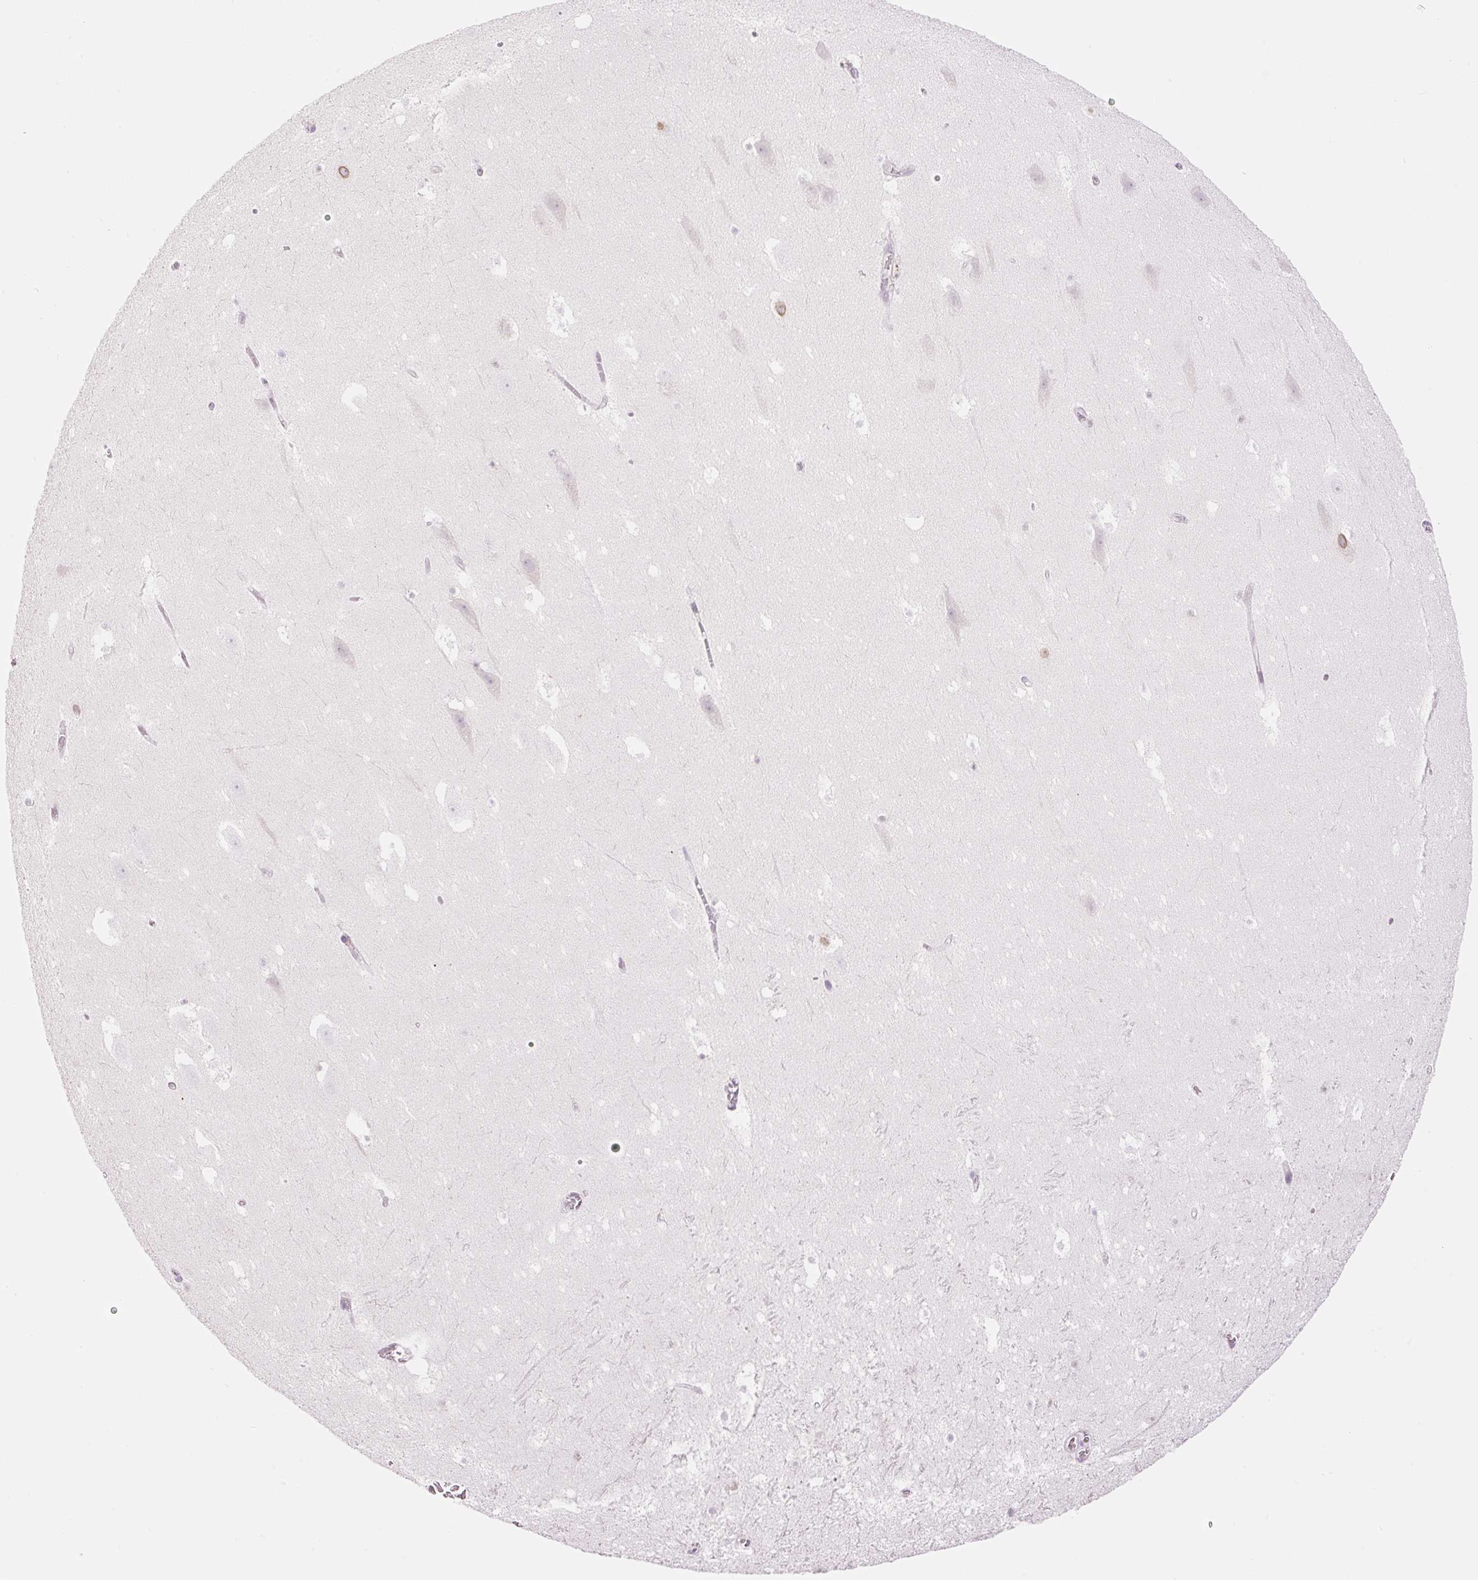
{"staining": {"intensity": "moderate", "quantity": "<25%", "location": "nuclear"}, "tissue": "hippocampus", "cell_type": "Glial cells", "image_type": "normal", "snomed": [{"axis": "morphology", "description": "Normal tissue, NOS"}, {"axis": "topography", "description": "Hippocampus"}], "caption": "DAB (3,3'-diaminobenzidine) immunohistochemical staining of normal human hippocampus reveals moderate nuclear protein positivity in about <25% of glial cells.", "gene": "TBX15", "patient": {"sex": "female", "age": 42}}